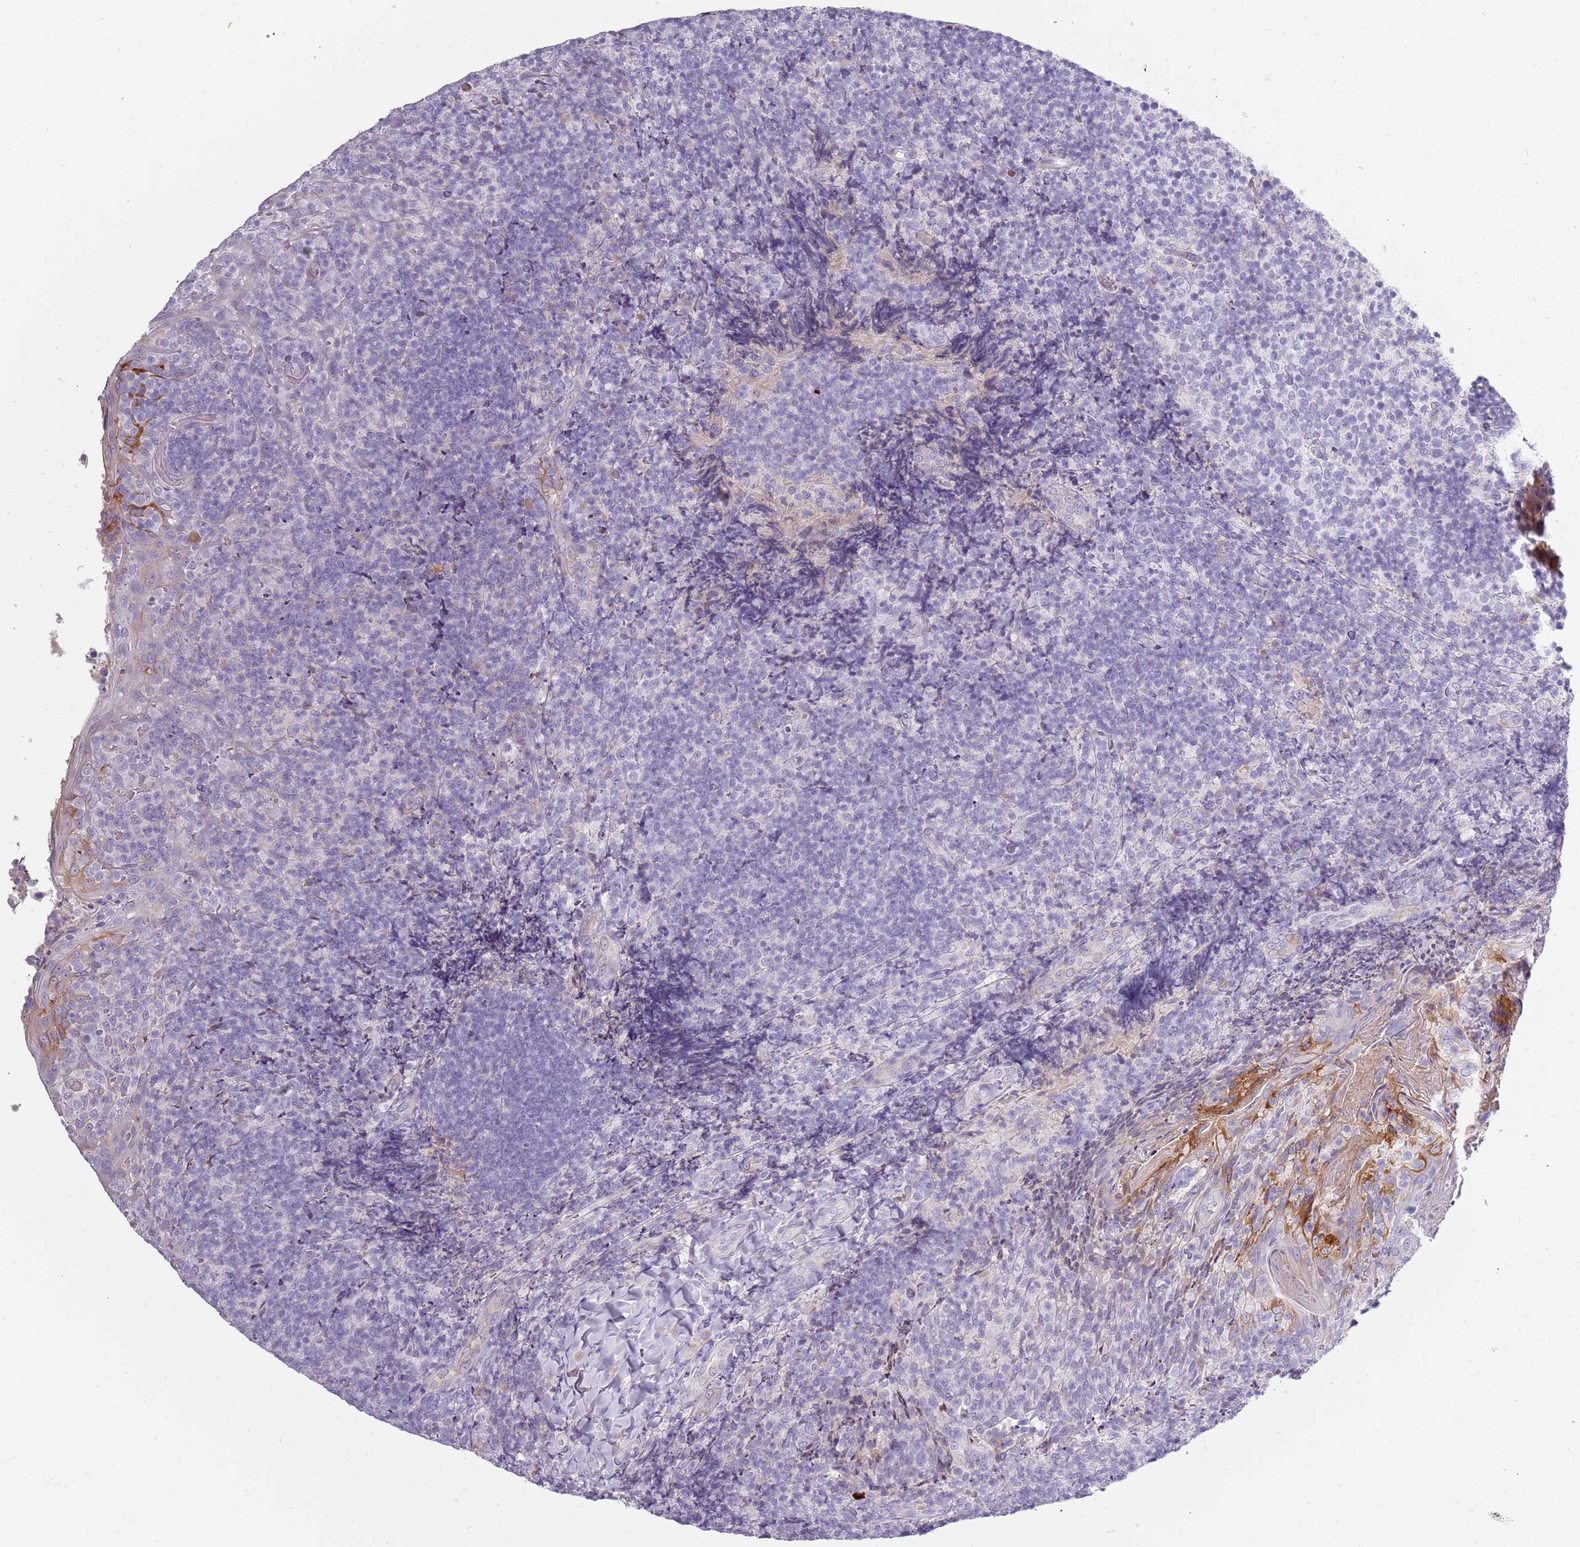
{"staining": {"intensity": "negative", "quantity": "none", "location": "none"}, "tissue": "tonsil", "cell_type": "Germinal center cells", "image_type": "normal", "snomed": [{"axis": "morphology", "description": "Normal tissue, NOS"}, {"axis": "topography", "description": "Tonsil"}], "caption": "Tonsil stained for a protein using IHC exhibits no staining germinal center cells.", "gene": "TNFRSF6B", "patient": {"sex": "female", "age": 10}}